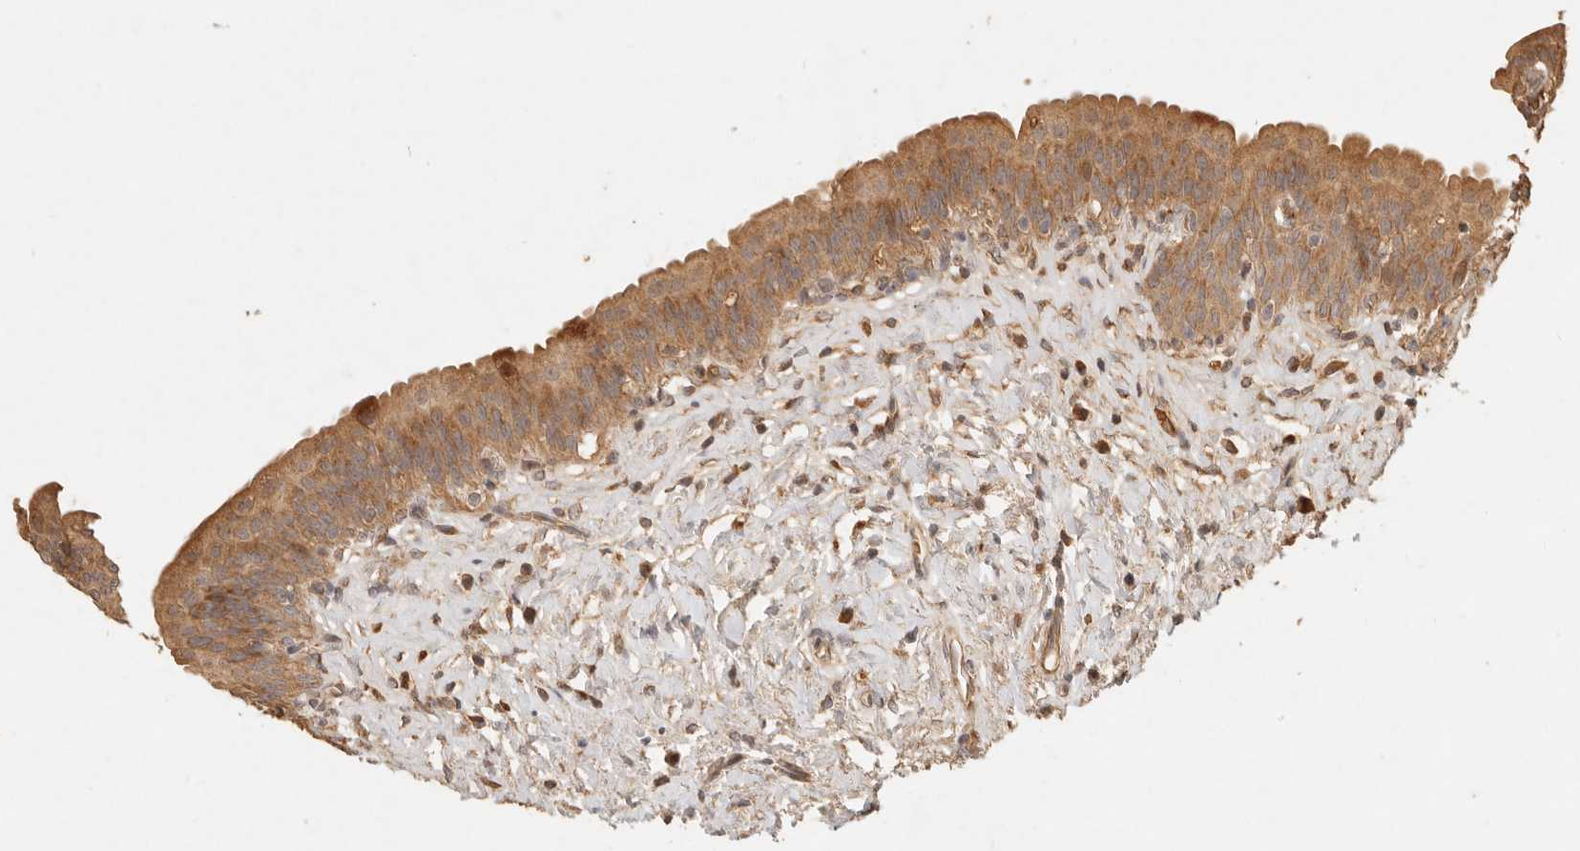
{"staining": {"intensity": "moderate", "quantity": ">75%", "location": "cytoplasmic/membranous"}, "tissue": "urinary bladder", "cell_type": "Urothelial cells", "image_type": "normal", "snomed": [{"axis": "morphology", "description": "Normal tissue, NOS"}, {"axis": "topography", "description": "Urinary bladder"}], "caption": "The histopathology image demonstrates staining of normal urinary bladder, revealing moderate cytoplasmic/membranous protein expression (brown color) within urothelial cells. Nuclei are stained in blue.", "gene": "CLEC4C", "patient": {"sex": "male", "age": 83}}